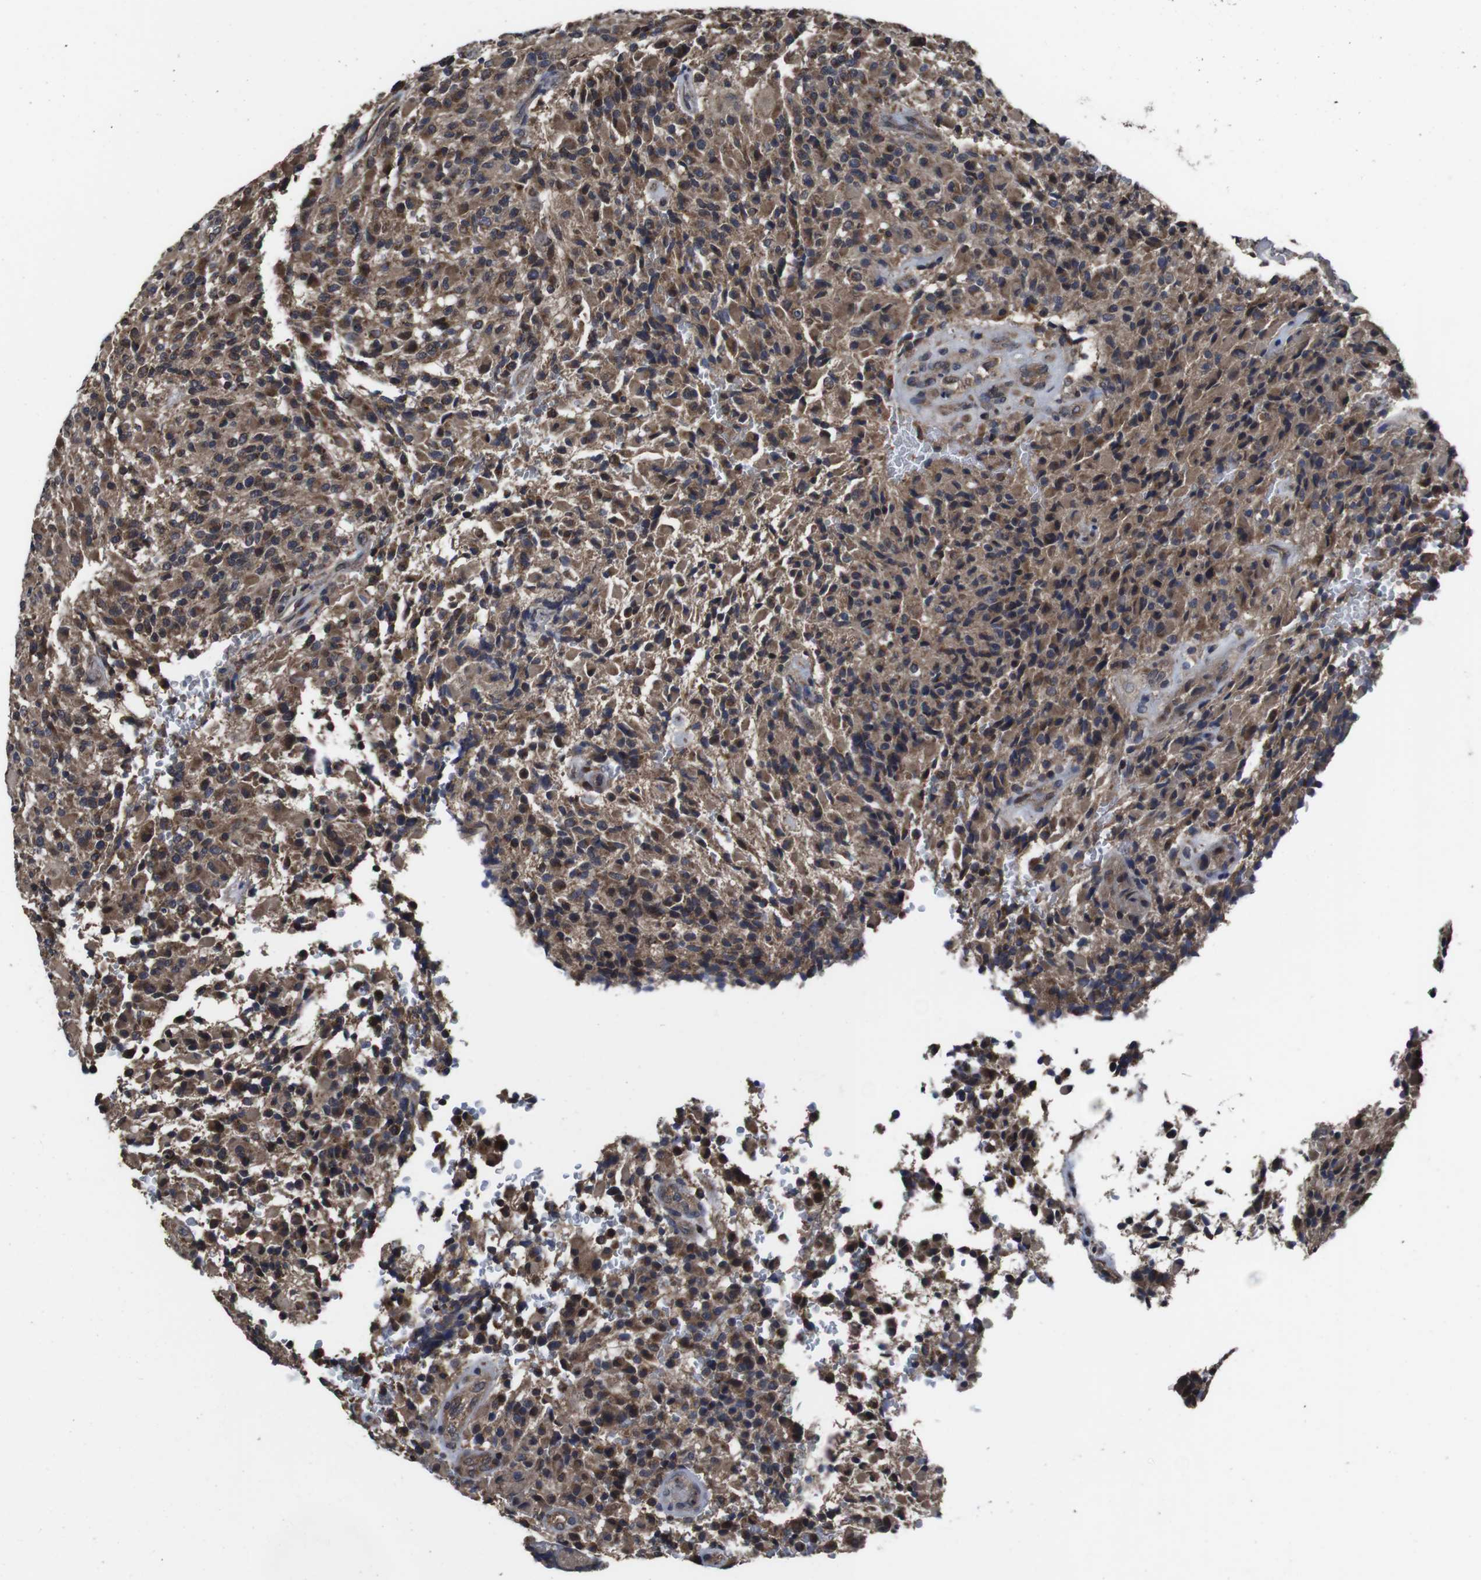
{"staining": {"intensity": "moderate", "quantity": "25%-75%", "location": "cytoplasmic/membranous"}, "tissue": "glioma", "cell_type": "Tumor cells", "image_type": "cancer", "snomed": [{"axis": "morphology", "description": "Glioma, malignant, High grade"}, {"axis": "topography", "description": "Brain"}], "caption": "Immunohistochemical staining of human malignant high-grade glioma demonstrates medium levels of moderate cytoplasmic/membranous protein staining in about 25%-75% of tumor cells.", "gene": "CXCL11", "patient": {"sex": "male", "age": 71}}